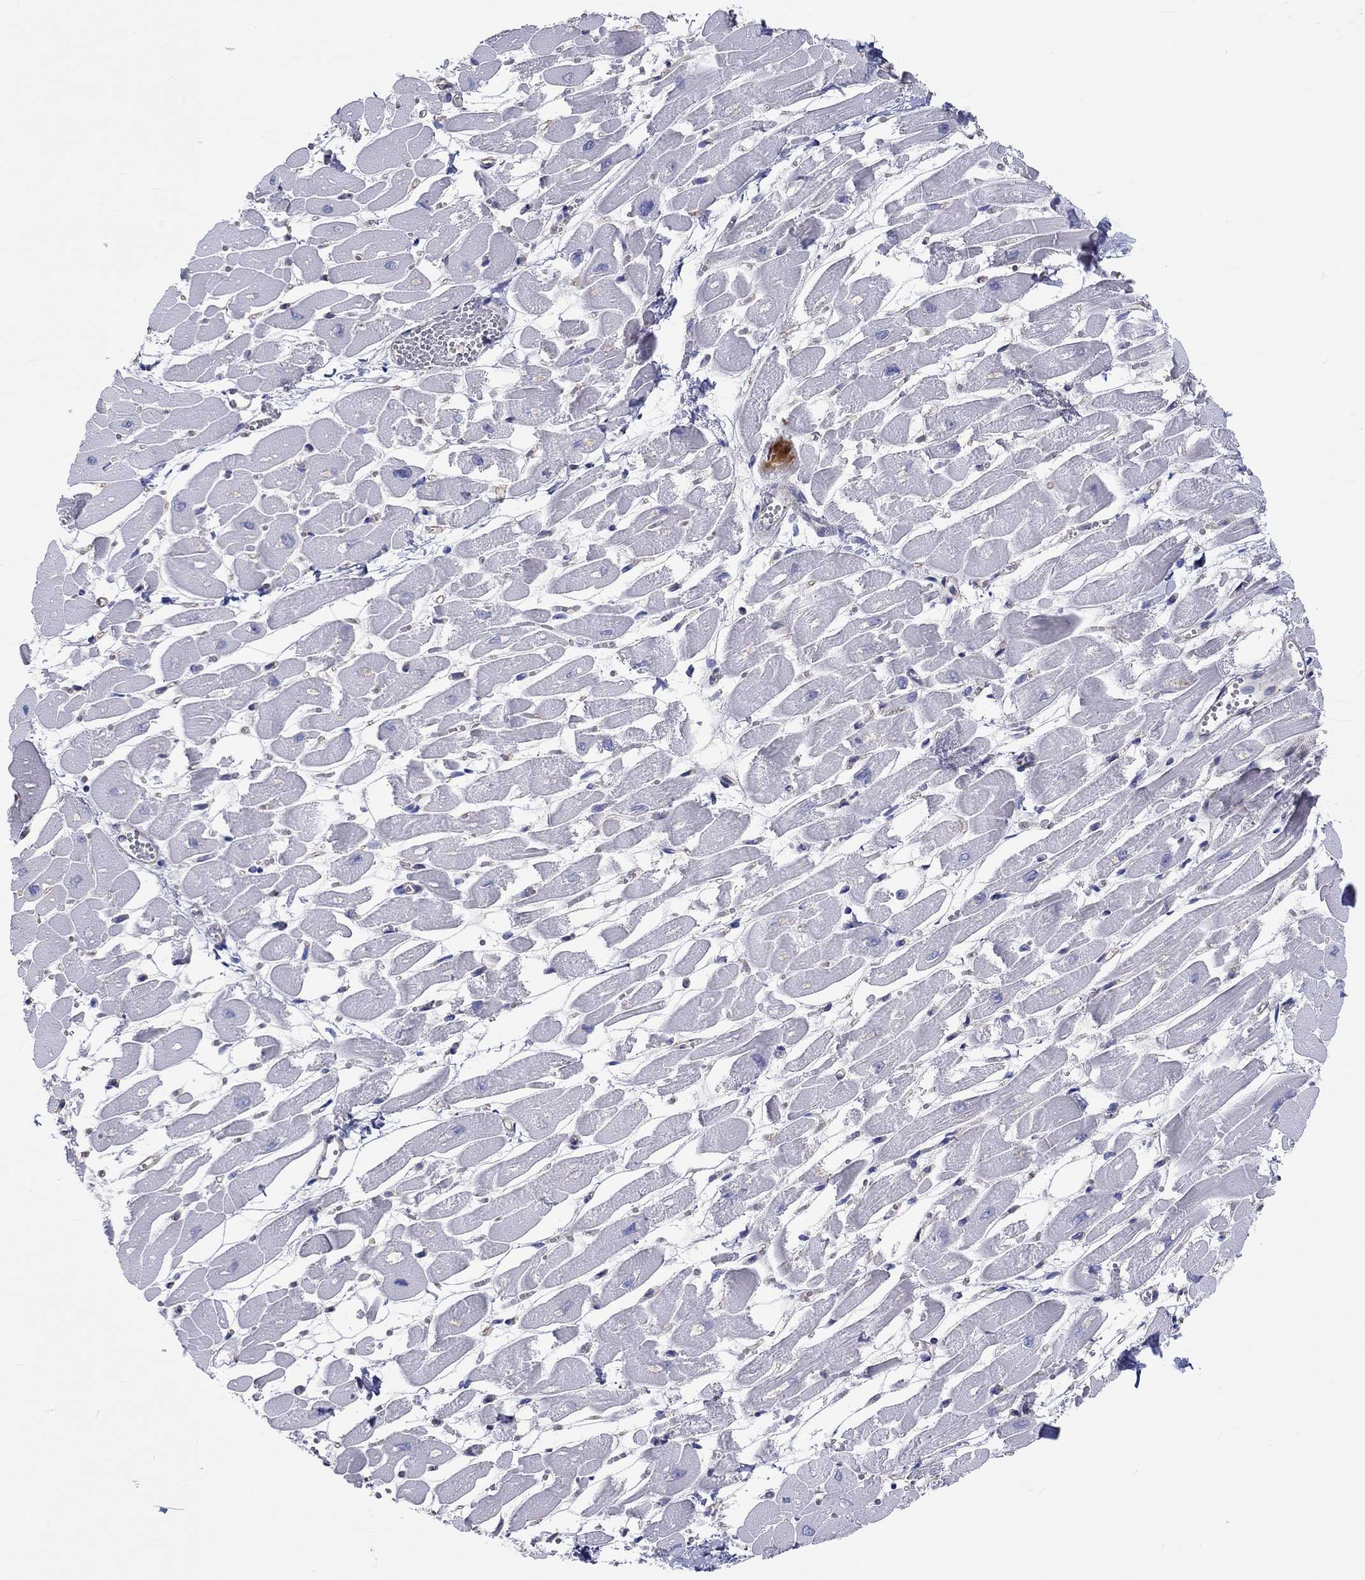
{"staining": {"intensity": "negative", "quantity": "none", "location": "none"}, "tissue": "heart muscle", "cell_type": "Cardiomyocytes", "image_type": "normal", "snomed": [{"axis": "morphology", "description": "Normal tissue, NOS"}, {"axis": "topography", "description": "Heart"}], "caption": "The IHC photomicrograph has no significant expression in cardiomyocytes of heart muscle.", "gene": "CDY1B", "patient": {"sex": "female", "age": 52}}